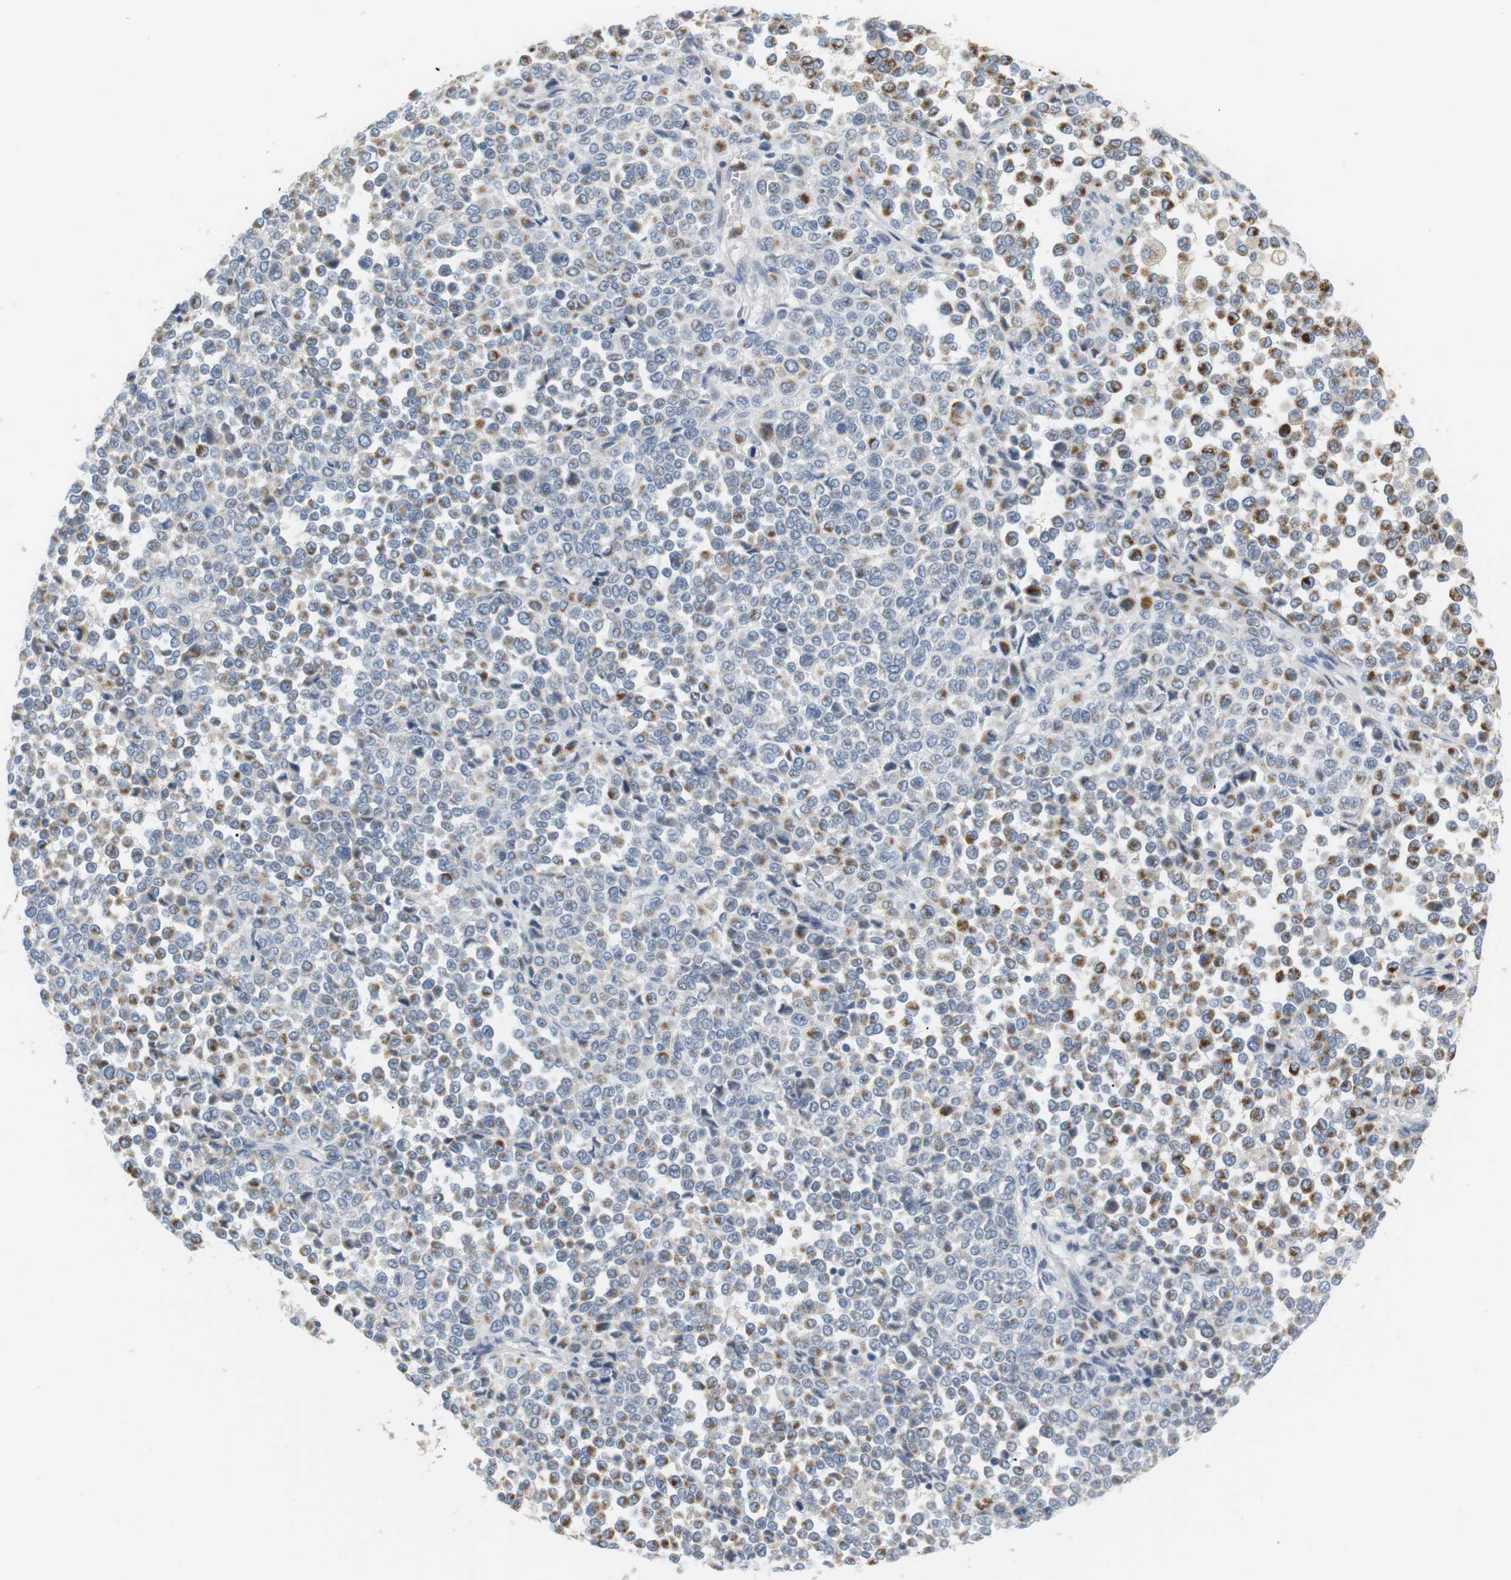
{"staining": {"intensity": "moderate", "quantity": "25%-75%", "location": "cytoplasmic/membranous"}, "tissue": "melanoma", "cell_type": "Tumor cells", "image_type": "cancer", "snomed": [{"axis": "morphology", "description": "Malignant melanoma, Metastatic site"}, {"axis": "topography", "description": "Pancreas"}], "caption": "Immunohistochemical staining of human malignant melanoma (metastatic site) shows medium levels of moderate cytoplasmic/membranous expression in about 25%-75% of tumor cells.", "gene": "CD300E", "patient": {"sex": "female", "age": 30}}